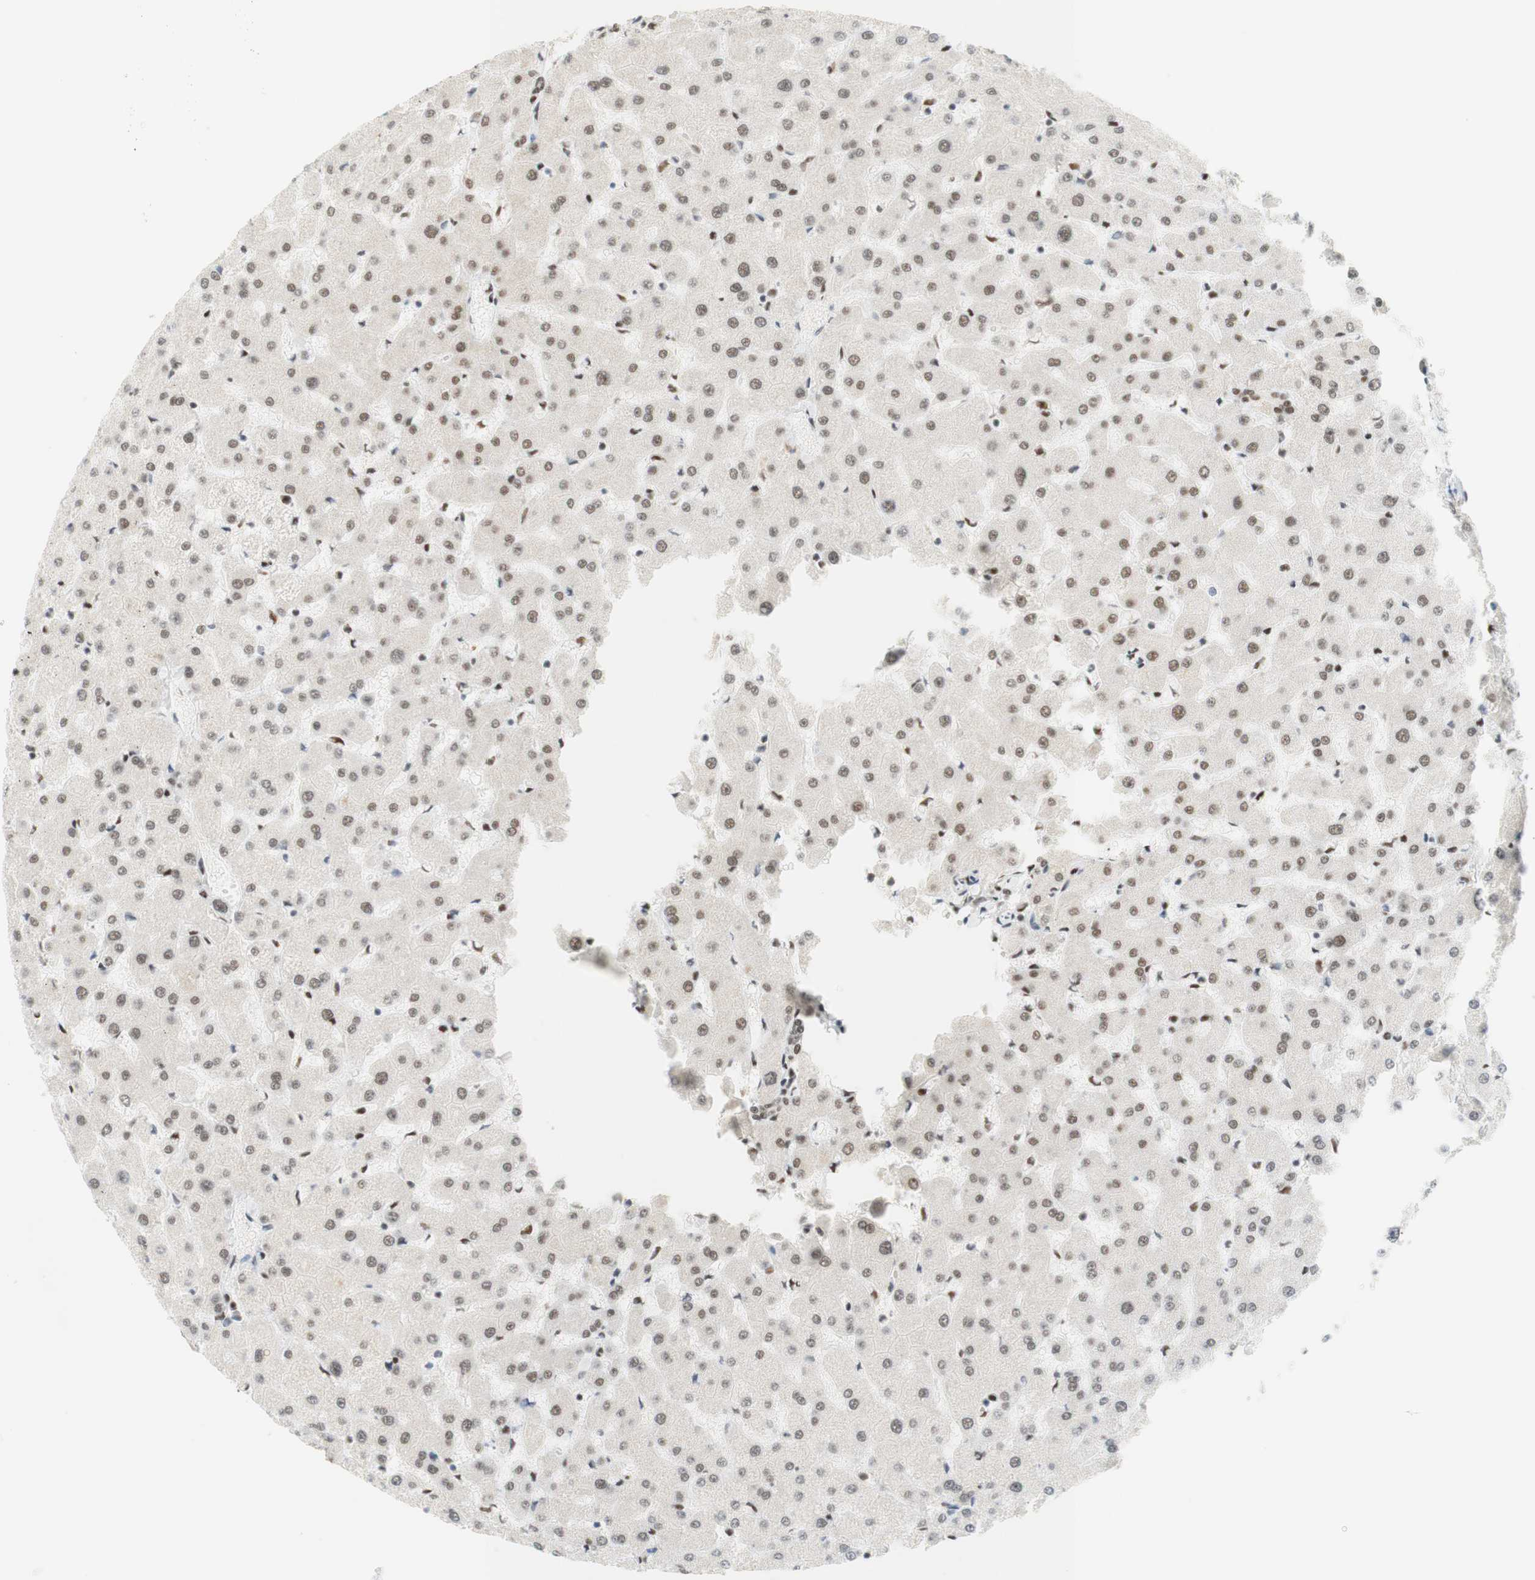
{"staining": {"intensity": "weak", "quantity": ">75%", "location": "nuclear"}, "tissue": "liver", "cell_type": "Cholangiocytes", "image_type": "normal", "snomed": [{"axis": "morphology", "description": "Normal tissue, NOS"}, {"axis": "topography", "description": "Liver"}], "caption": "Immunohistochemical staining of benign human liver displays weak nuclear protein staining in approximately >75% of cholangiocytes.", "gene": "RNF20", "patient": {"sex": "female", "age": 63}}